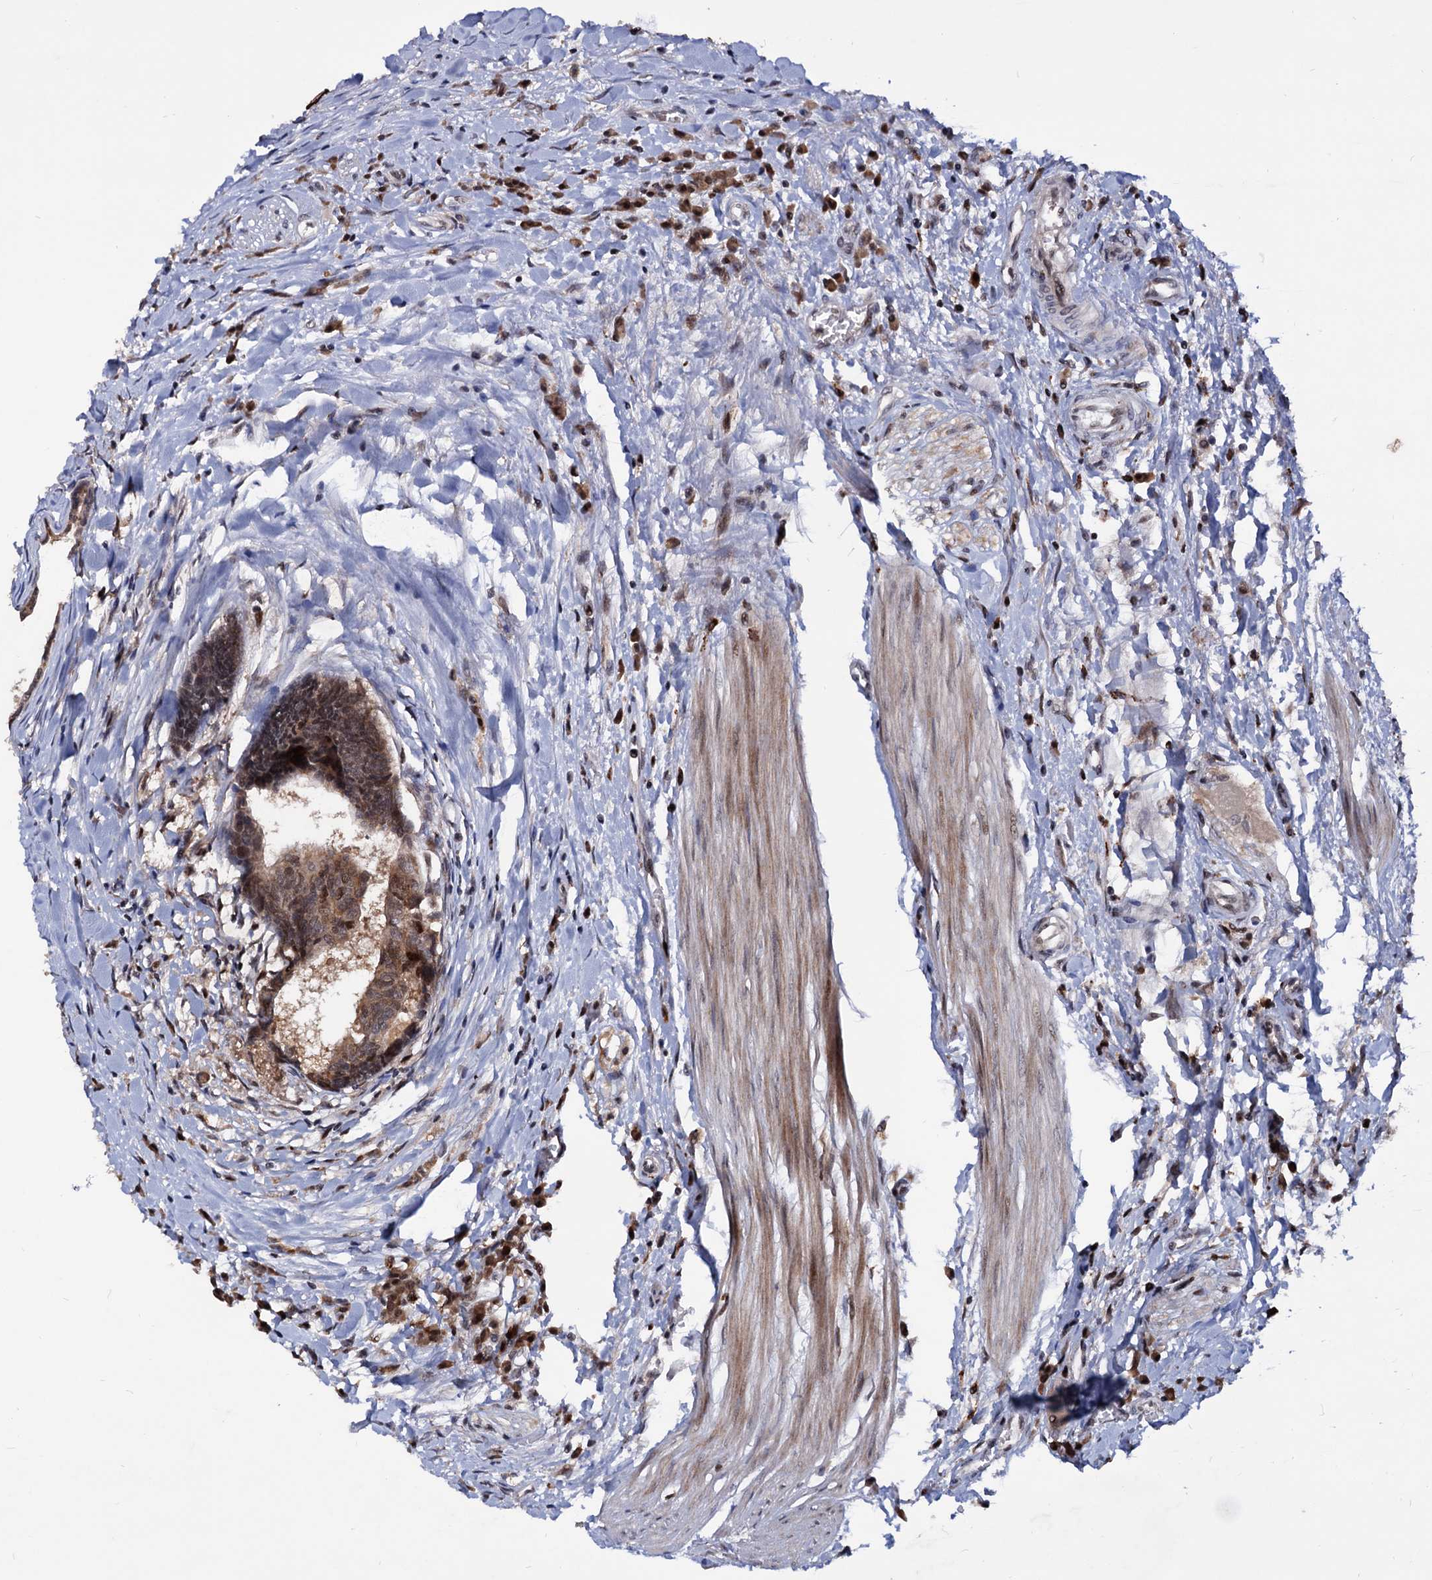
{"staining": {"intensity": "moderate", "quantity": ">75%", "location": "cytoplasmic/membranous,nuclear"}, "tissue": "colorectal cancer", "cell_type": "Tumor cells", "image_type": "cancer", "snomed": [{"axis": "morphology", "description": "Adenocarcinoma, NOS"}, {"axis": "topography", "description": "Rectum"}], "caption": "Moderate cytoplasmic/membranous and nuclear expression is seen in about >75% of tumor cells in colorectal cancer (adenocarcinoma).", "gene": "RNASEH2B", "patient": {"sex": "female", "age": 65}}